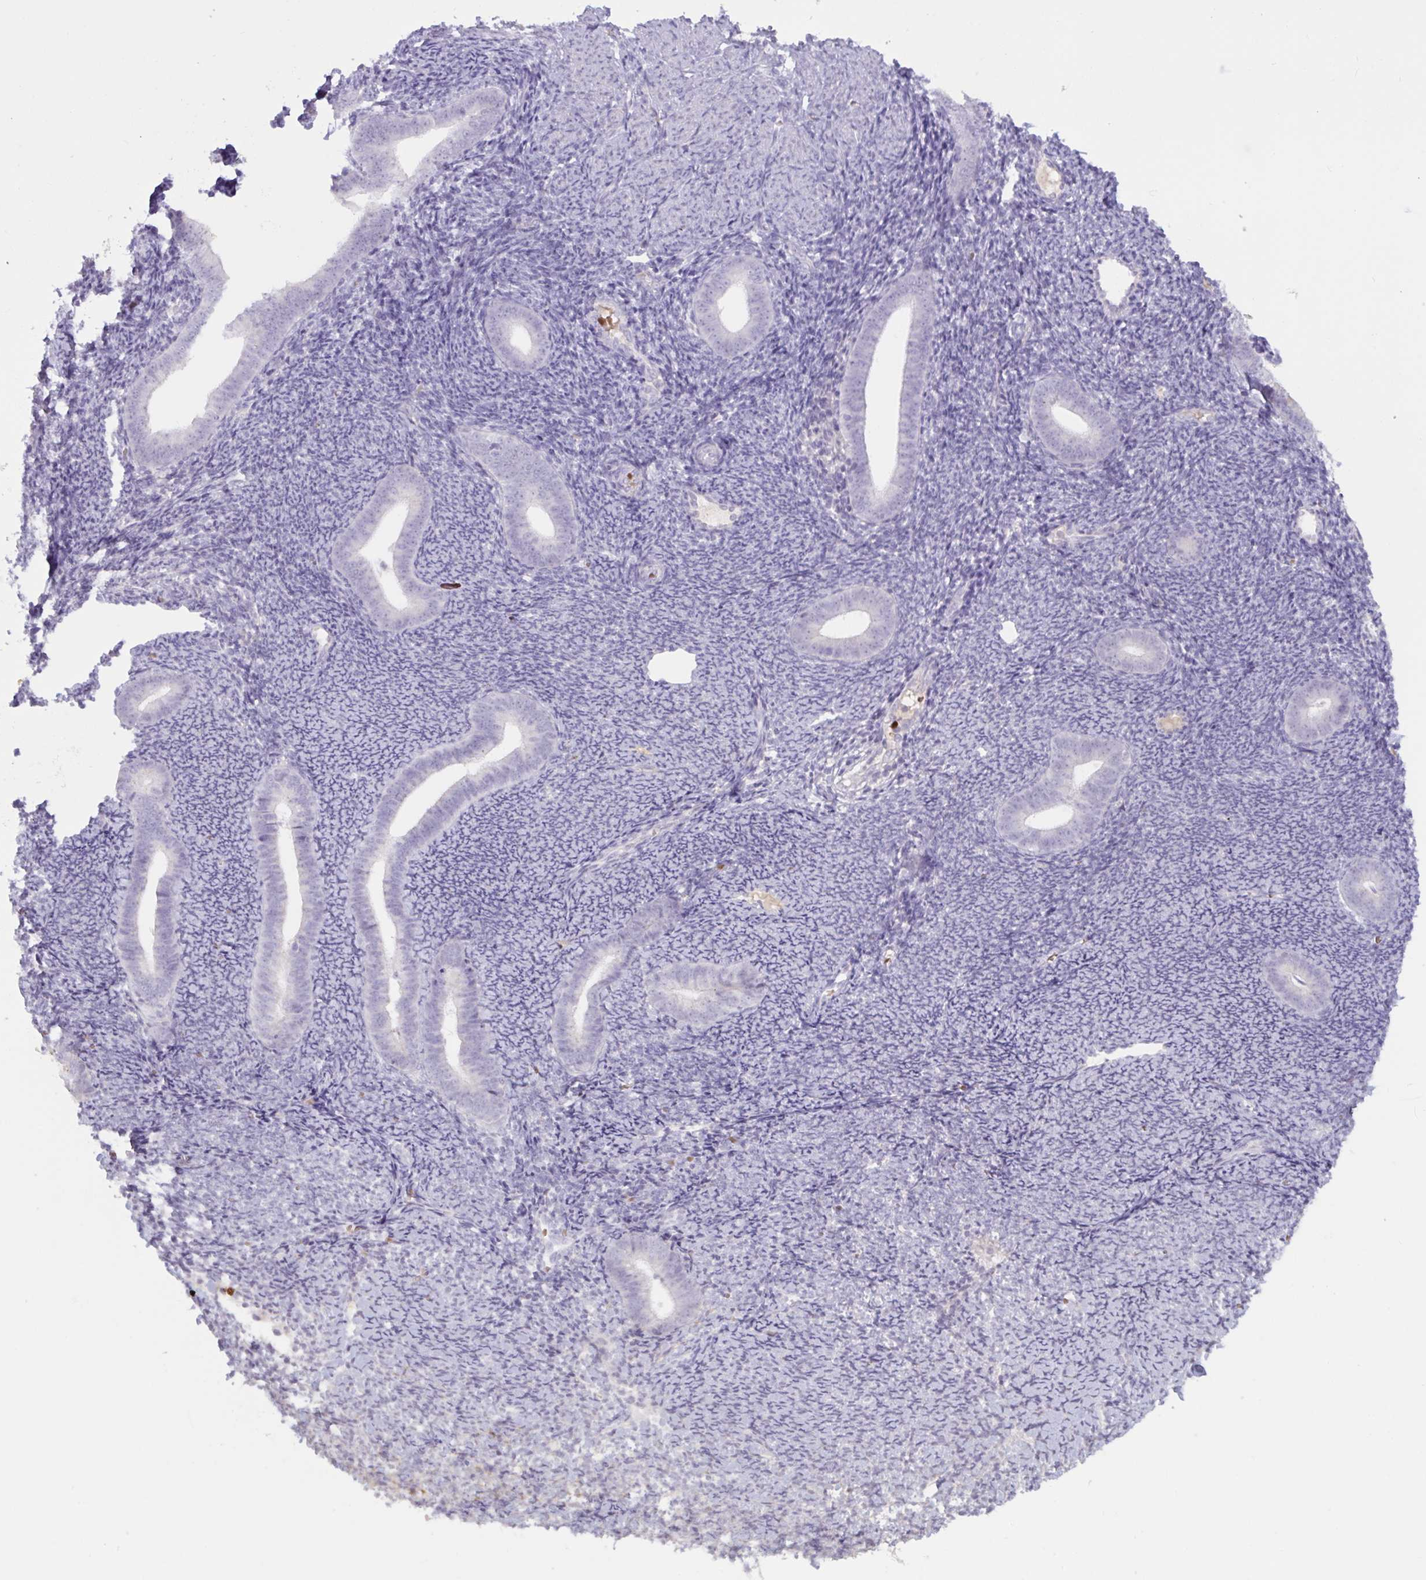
{"staining": {"intensity": "negative", "quantity": "none", "location": "none"}, "tissue": "endometrium", "cell_type": "Cells in endometrial stroma", "image_type": "normal", "snomed": [{"axis": "morphology", "description": "Normal tissue, NOS"}, {"axis": "topography", "description": "Endometrium"}], "caption": "High magnification brightfield microscopy of unremarkable endometrium stained with DAB (3,3'-diaminobenzidine) (brown) and counterstained with hematoxylin (blue): cells in endometrial stroma show no significant staining.", "gene": "ENSG00000281613", "patient": {"sex": "female", "age": 39}}